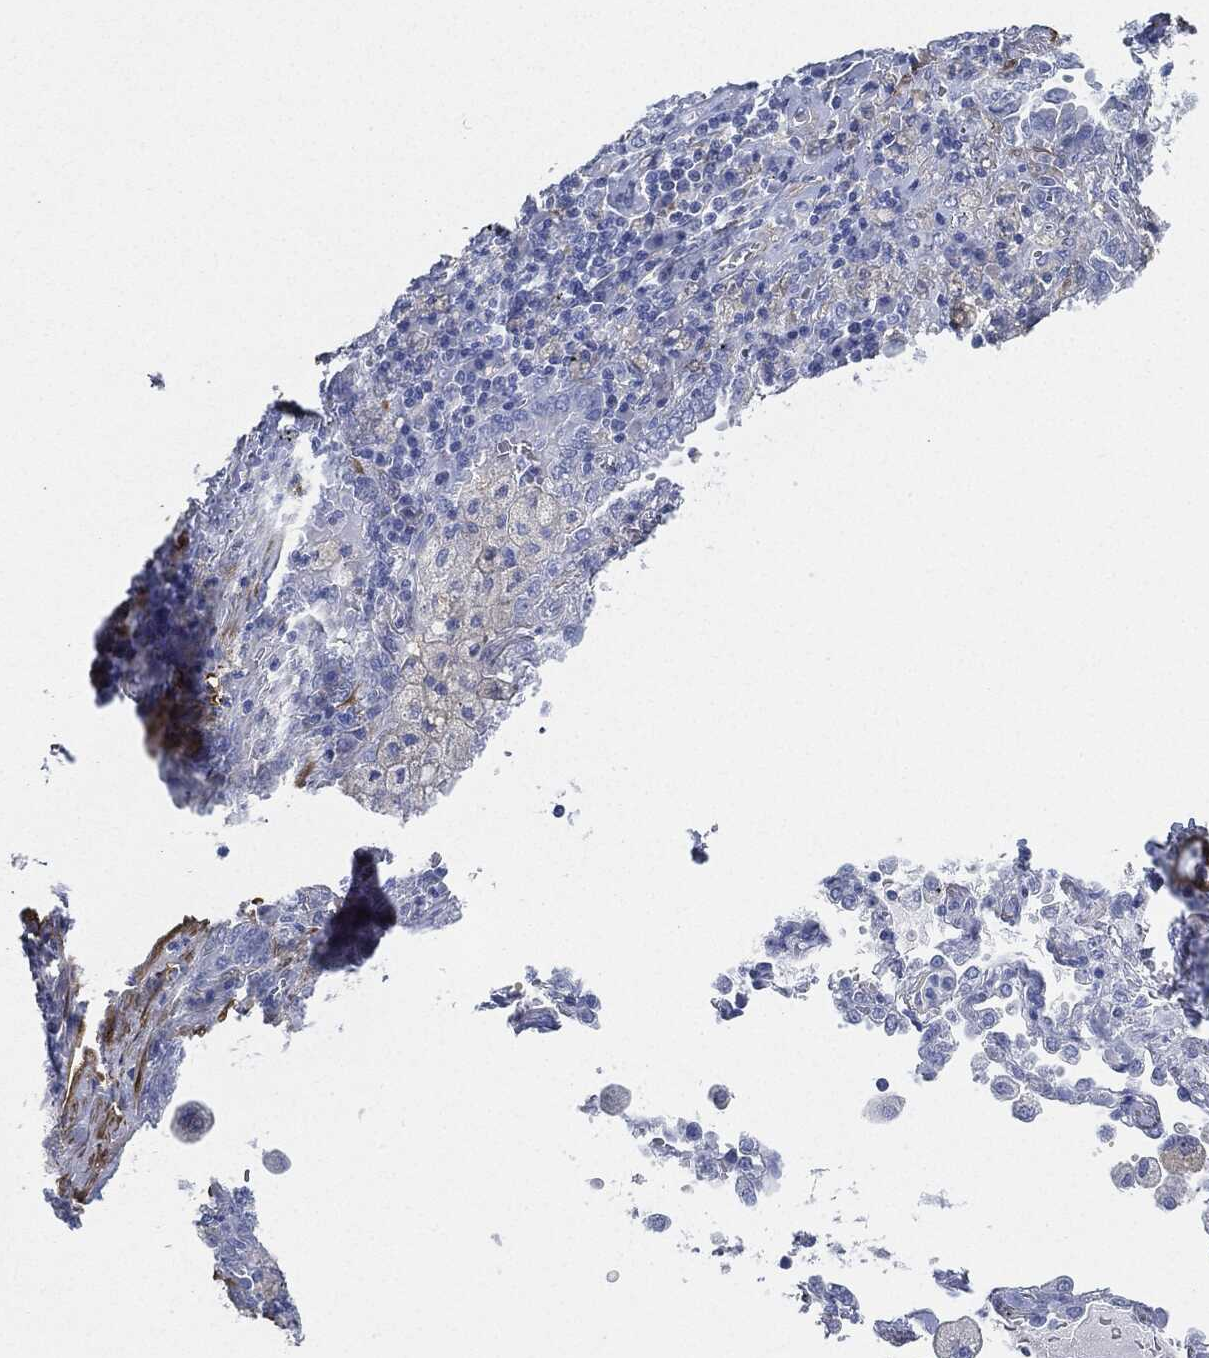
{"staining": {"intensity": "negative", "quantity": "none", "location": "none"}, "tissue": "lung cancer", "cell_type": "Tumor cells", "image_type": "cancer", "snomed": [{"axis": "morphology", "description": "Adenocarcinoma, NOS"}, {"axis": "topography", "description": "Lung"}], "caption": "High power microscopy histopathology image of an immunohistochemistry photomicrograph of lung cancer (adenocarcinoma), revealing no significant staining in tumor cells.", "gene": "TAGLN", "patient": {"sex": "female", "age": 61}}